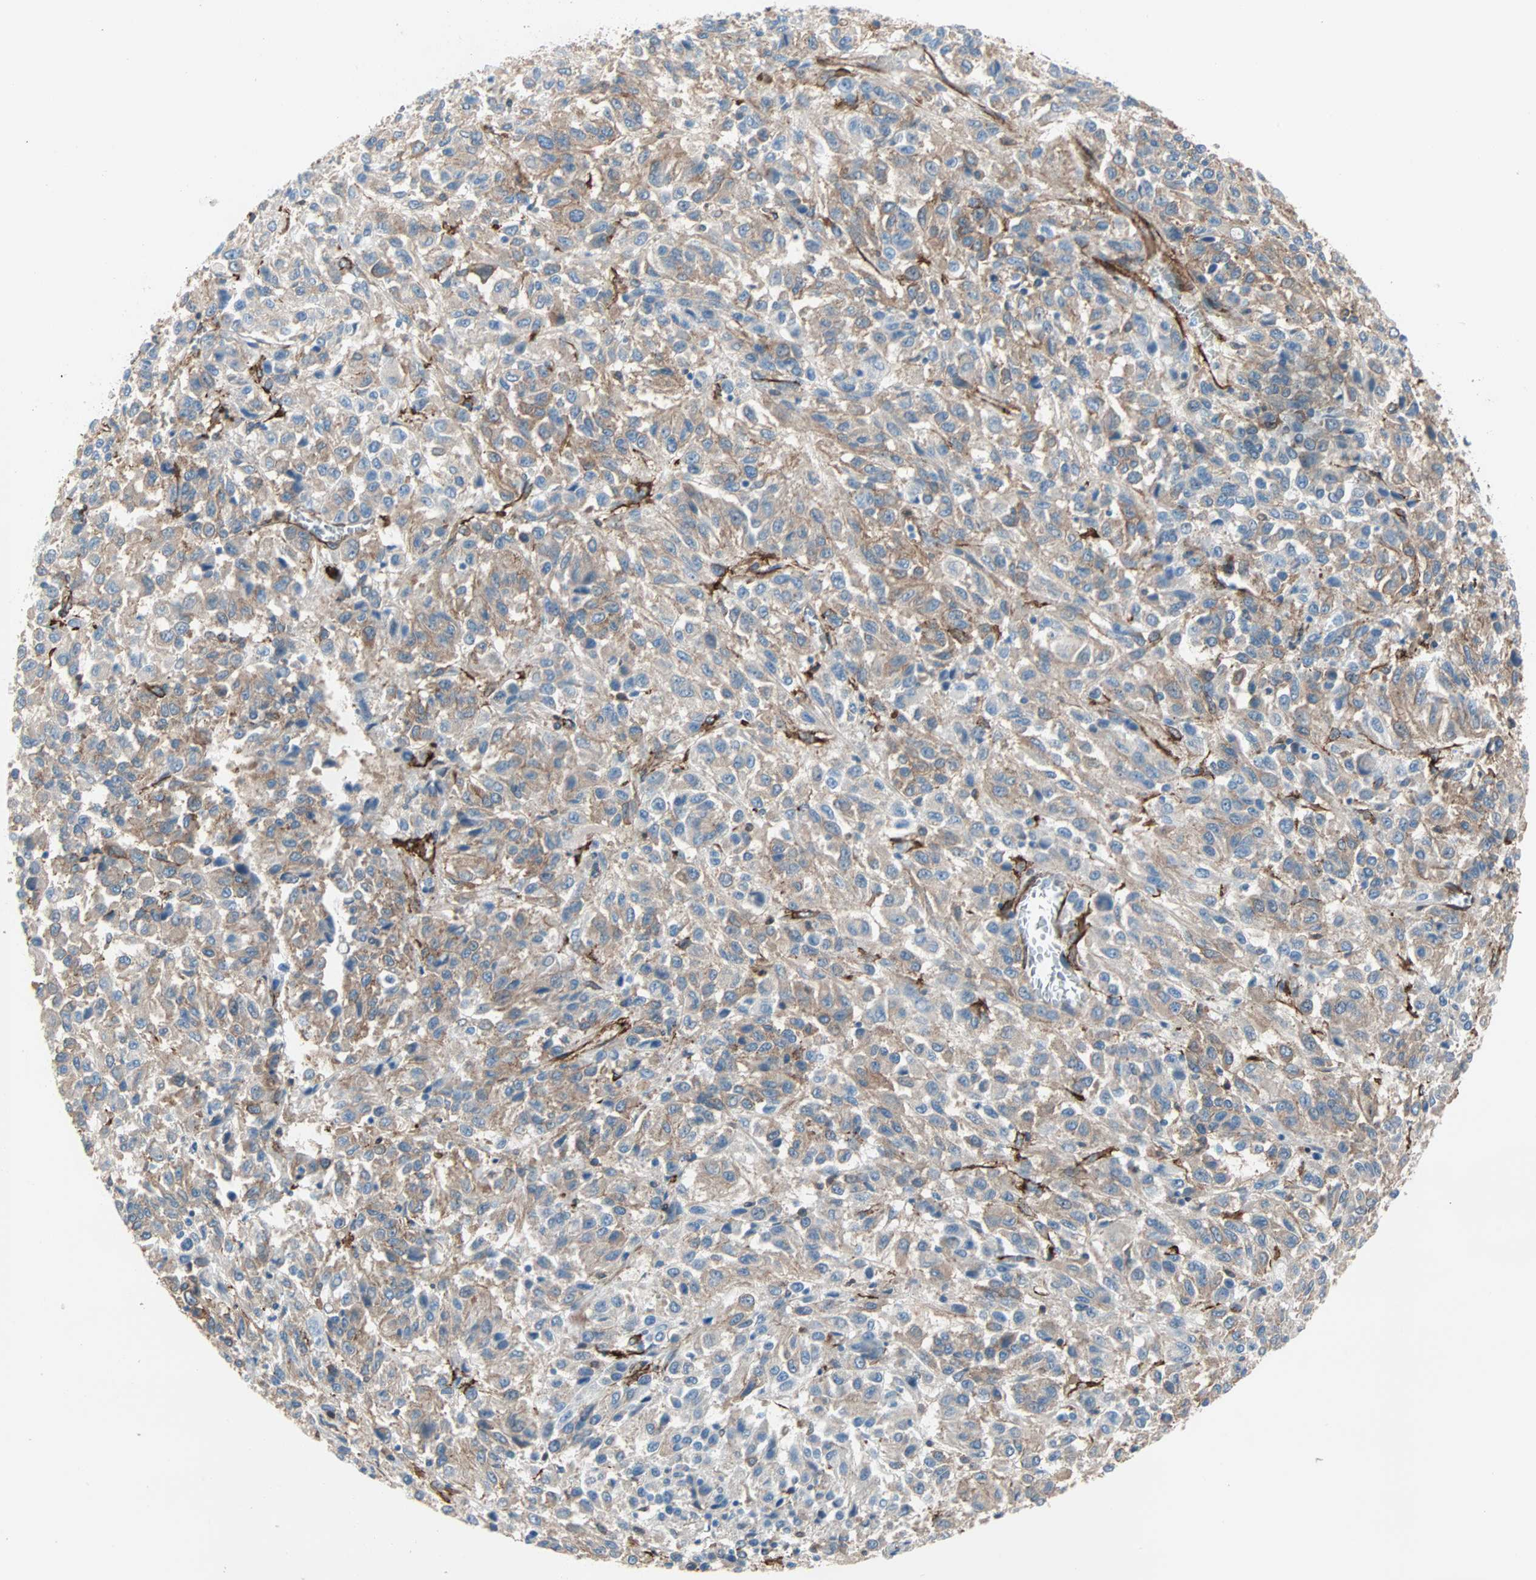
{"staining": {"intensity": "moderate", "quantity": ">75%", "location": "cytoplasmic/membranous"}, "tissue": "melanoma", "cell_type": "Tumor cells", "image_type": "cancer", "snomed": [{"axis": "morphology", "description": "Malignant melanoma, Metastatic site"}, {"axis": "topography", "description": "Lung"}], "caption": "High-power microscopy captured an immunohistochemistry micrograph of malignant melanoma (metastatic site), revealing moderate cytoplasmic/membranous expression in about >75% of tumor cells. The protein of interest is stained brown, and the nuclei are stained in blue (DAB (3,3'-diaminobenzidine) IHC with brightfield microscopy, high magnification).", "gene": "EPB41L2", "patient": {"sex": "male", "age": 64}}